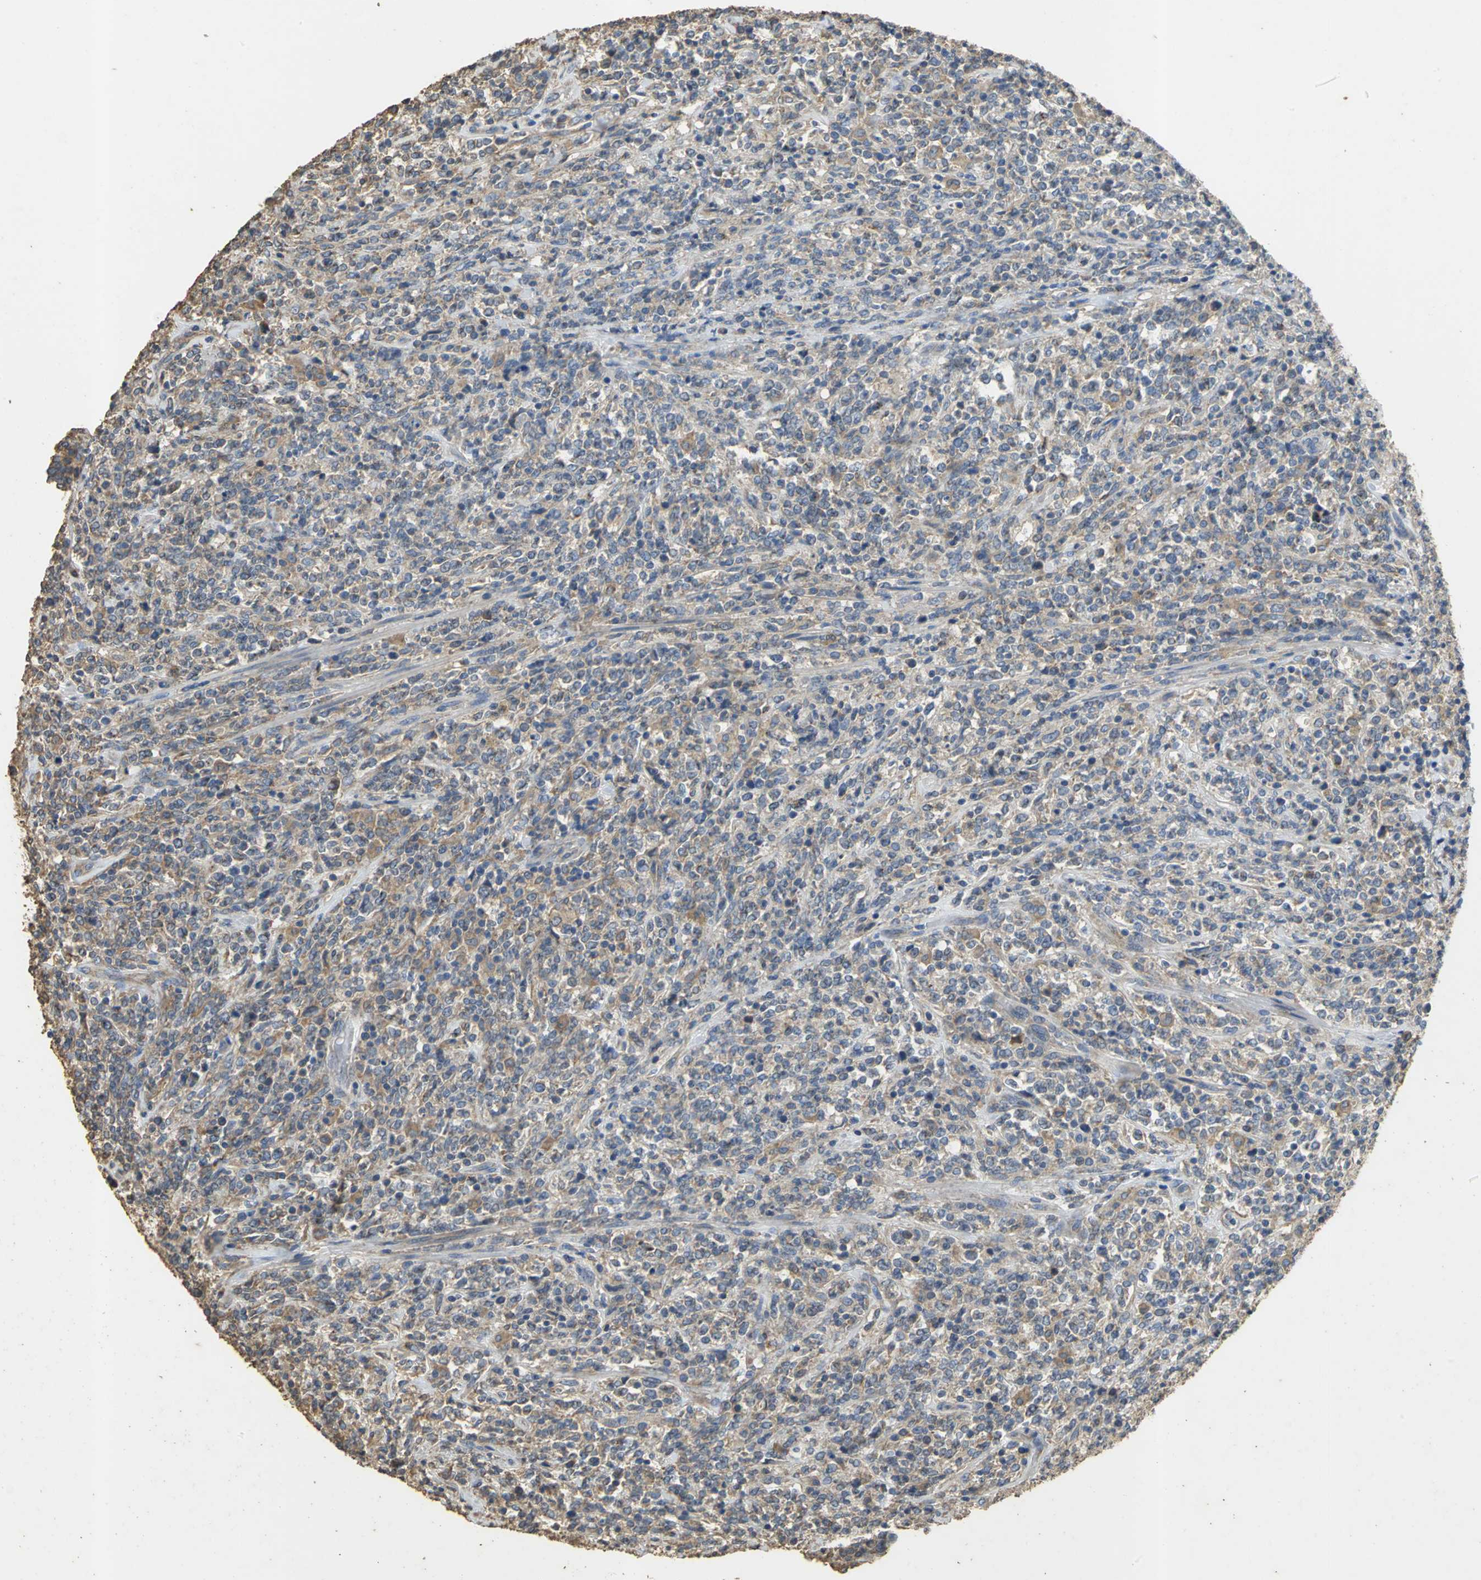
{"staining": {"intensity": "weak", "quantity": ">75%", "location": "cytoplasmic/membranous"}, "tissue": "lymphoma", "cell_type": "Tumor cells", "image_type": "cancer", "snomed": [{"axis": "morphology", "description": "Malignant lymphoma, non-Hodgkin's type, High grade"}, {"axis": "topography", "description": "Soft tissue"}], "caption": "Brown immunohistochemical staining in lymphoma demonstrates weak cytoplasmic/membranous expression in about >75% of tumor cells. (Stains: DAB (3,3'-diaminobenzidine) in brown, nuclei in blue, Microscopy: brightfield microscopy at high magnification).", "gene": "ACSL4", "patient": {"sex": "male", "age": 18}}